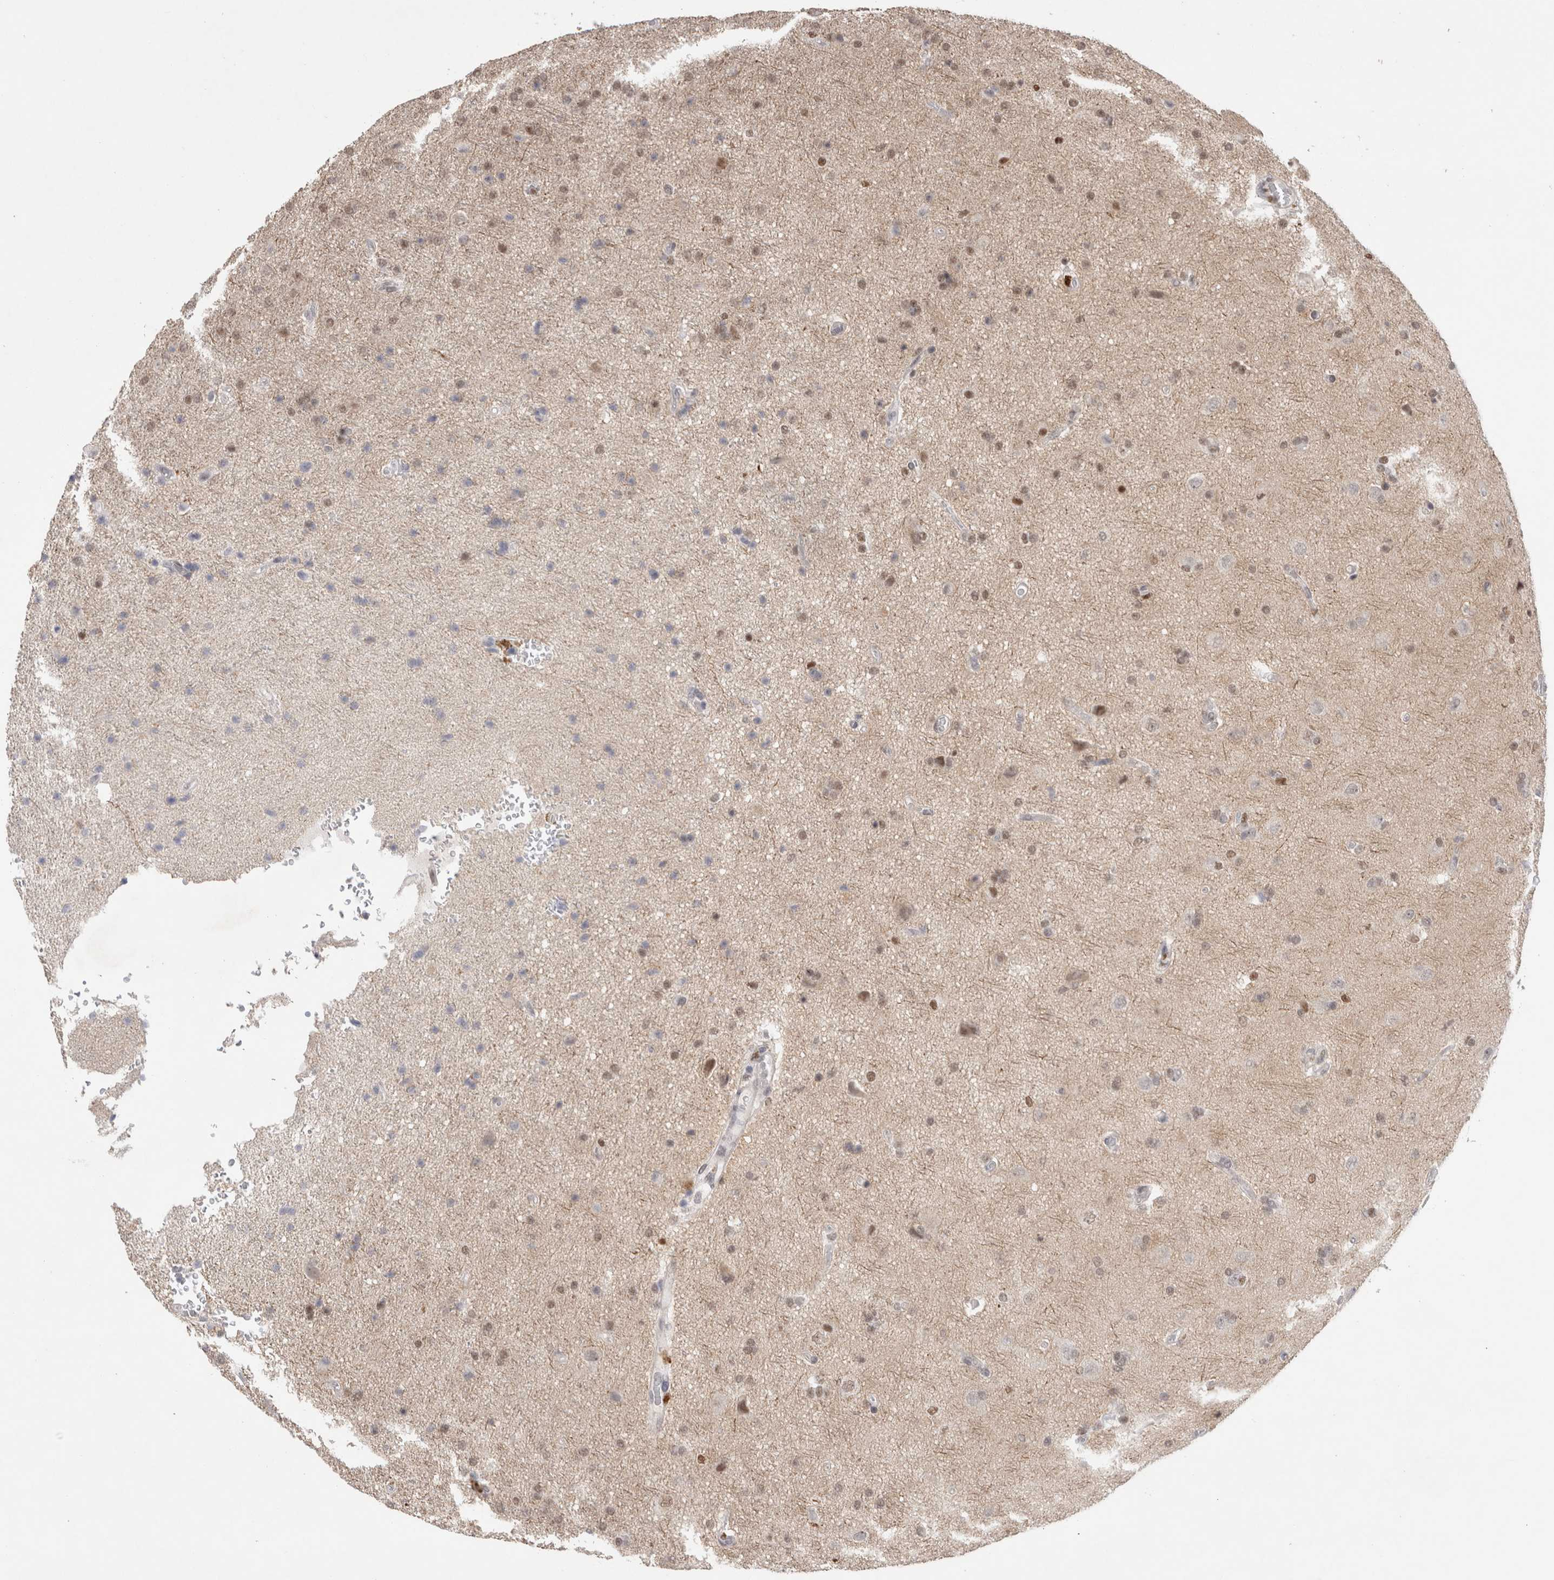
{"staining": {"intensity": "weak", "quantity": "25%-75%", "location": "nuclear"}, "tissue": "glioma", "cell_type": "Tumor cells", "image_type": "cancer", "snomed": [{"axis": "morphology", "description": "Glioma, malignant, High grade"}, {"axis": "topography", "description": "Brain"}], "caption": "IHC of glioma reveals low levels of weak nuclear staining in about 25%-75% of tumor cells.", "gene": "RECQL4", "patient": {"sex": "male", "age": 72}}